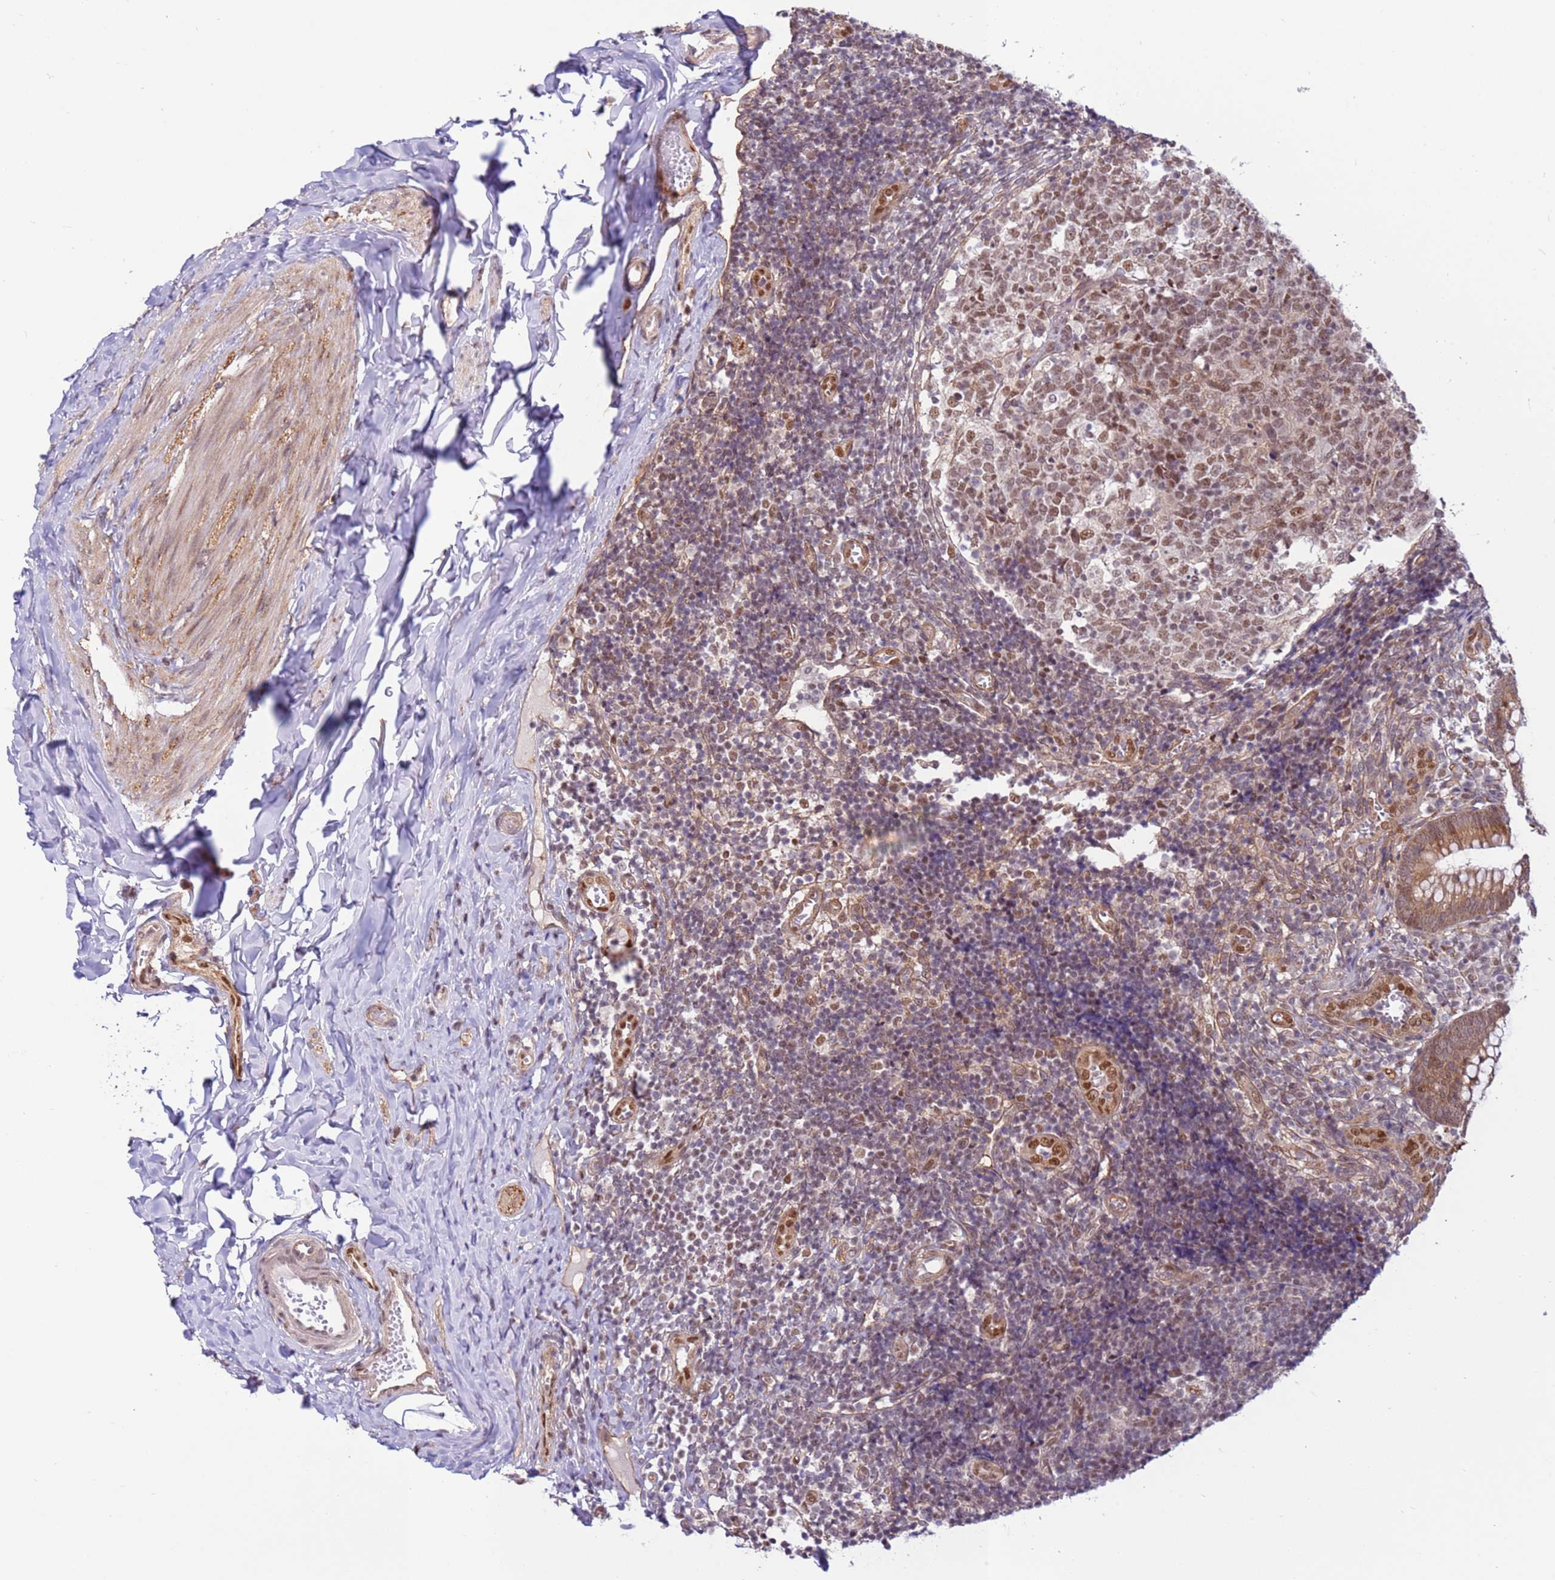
{"staining": {"intensity": "moderate", "quantity": ">75%", "location": "cytoplasmic/membranous"}, "tissue": "appendix", "cell_type": "Glandular cells", "image_type": "normal", "snomed": [{"axis": "morphology", "description": "Normal tissue, NOS"}, {"axis": "topography", "description": "Appendix"}], "caption": "Immunohistochemistry (IHC) (DAB) staining of unremarkable appendix demonstrates moderate cytoplasmic/membranous protein staining in about >75% of glandular cells. (Brightfield microscopy of DAB IHC at high magnification).", "gene": "DCAF4", "patient": {"sex": "male", "age": 8}}